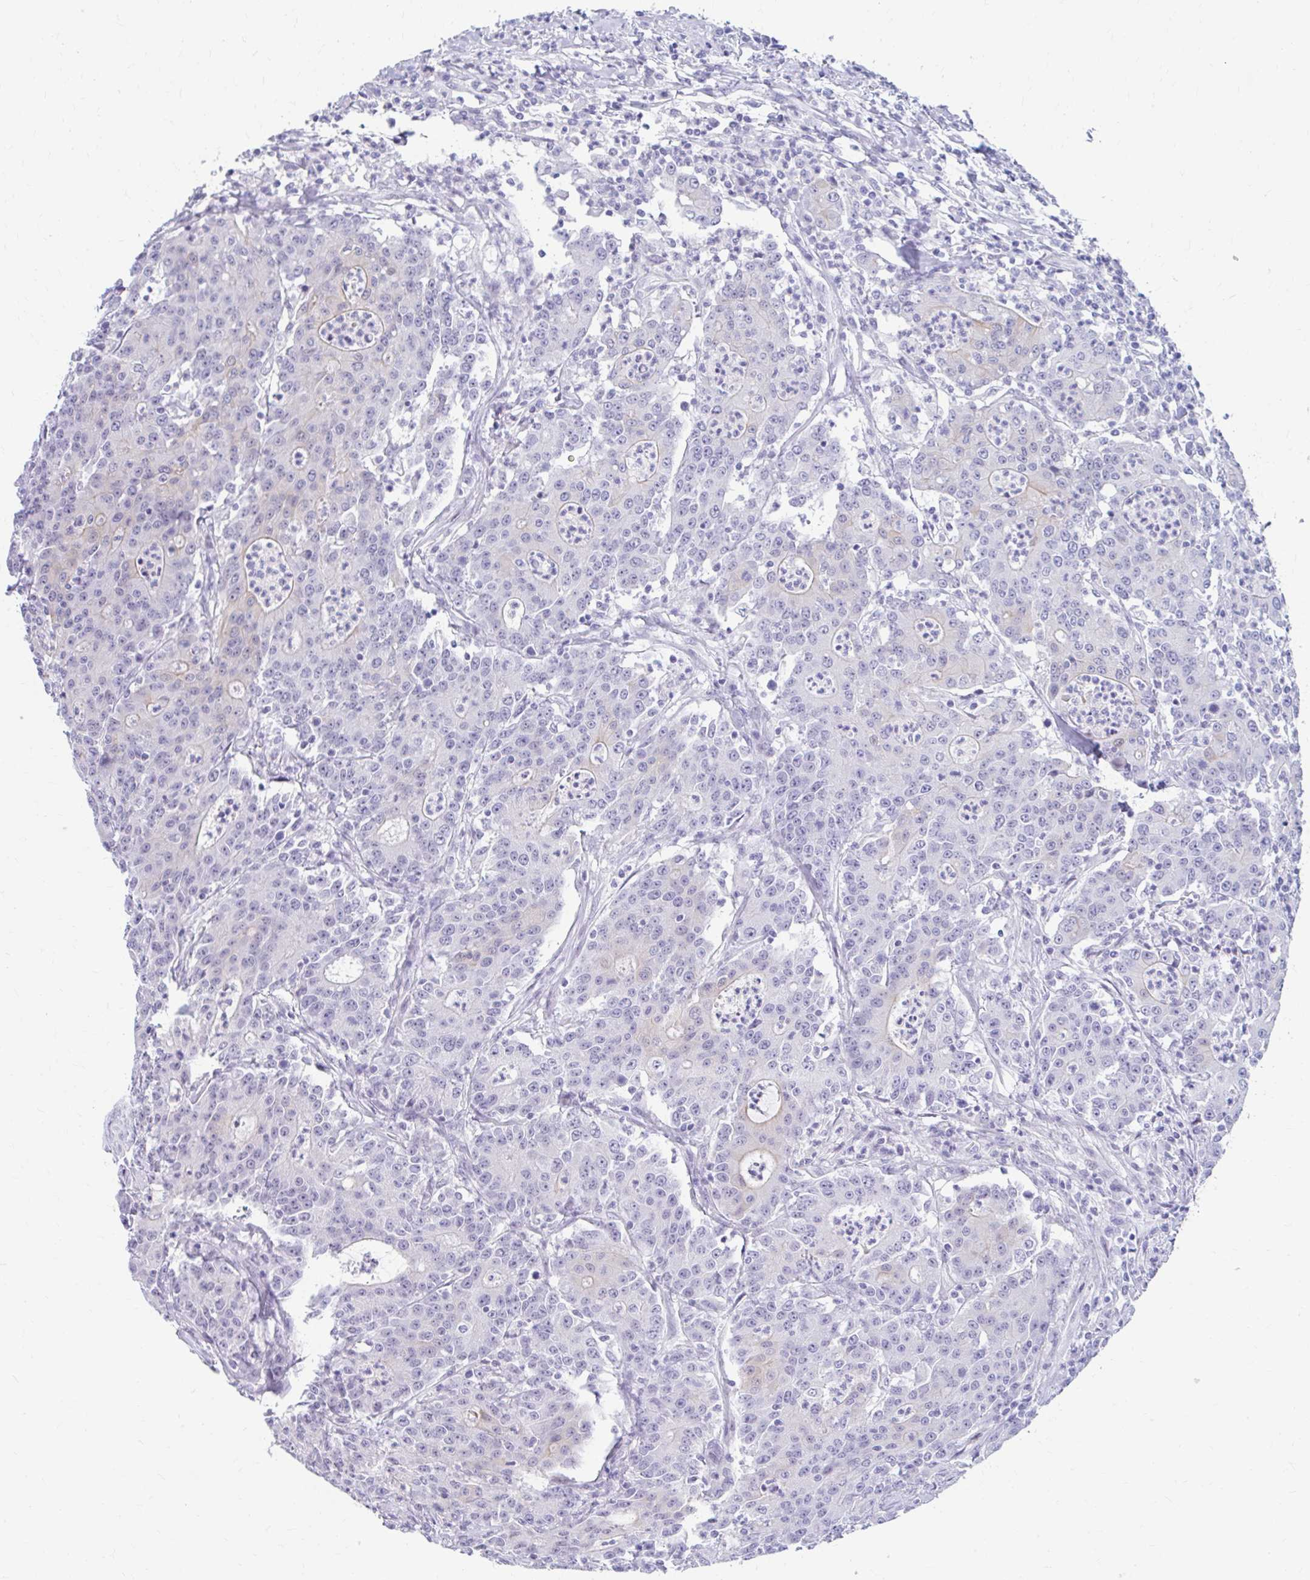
{"staining": {"intensity": "negative", "quantity": "none", "location": "none"}, "tissue": "colorectal cancer", "cell_type": "Tumor cells", "image_type": "cancer", "snomed": [{"axis": "morphology", "description": "Adenocarcinoma, NOS"}, {"axis": "topography", "description": "Colon"}], "caption": "A high-resolution photomicrograph shows immunohistochemistry (IHC) staining of colorectal cancer, which shows no significant staining in tumor cells.", "gene": "RGS16", "patient": {"sex": "male", "age": 83}}